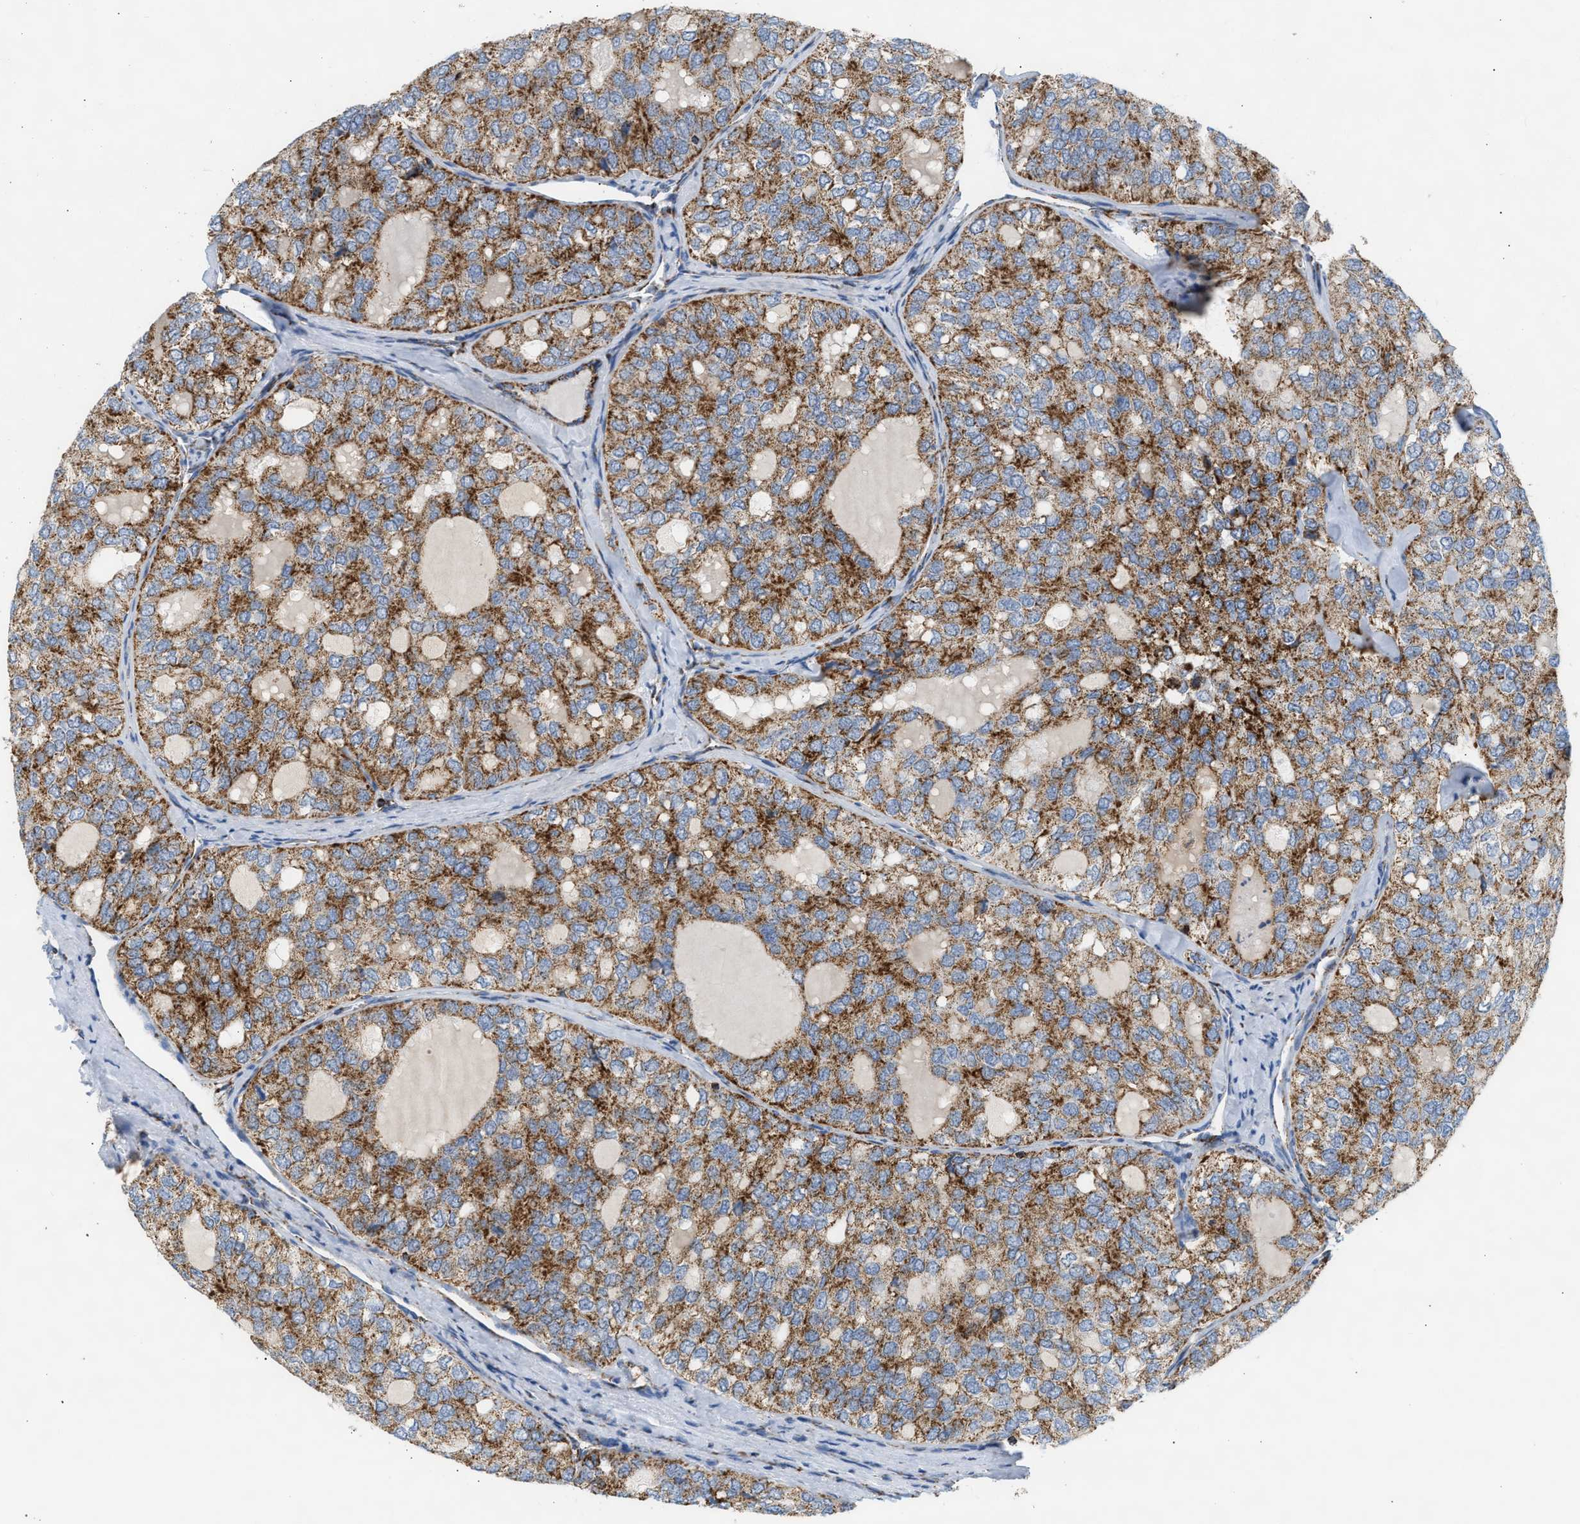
{"staining": {"intensity": "moderate", "quantity": ">75%", "location": "cytoplasmic/membranous"}, "tissue": "thyroid cancer", "cell_type": "Tumor cells", "image_type": "cancer", "snomed": [{"axis": "morphology", "description": "Follicular adenoma carcinoma, NOS"}, {"axis": "topography", "description": "Thyroid gland"}], "caption": "This is a histology image of immunohistochemistry staining of follicular adenoma carcinoma (thyroid), which shows moderate positivity in the cytoplasmic/membranous of tumor cells.", "gene": "OGDH", "patient": {"sex": "male", "age": 75}}